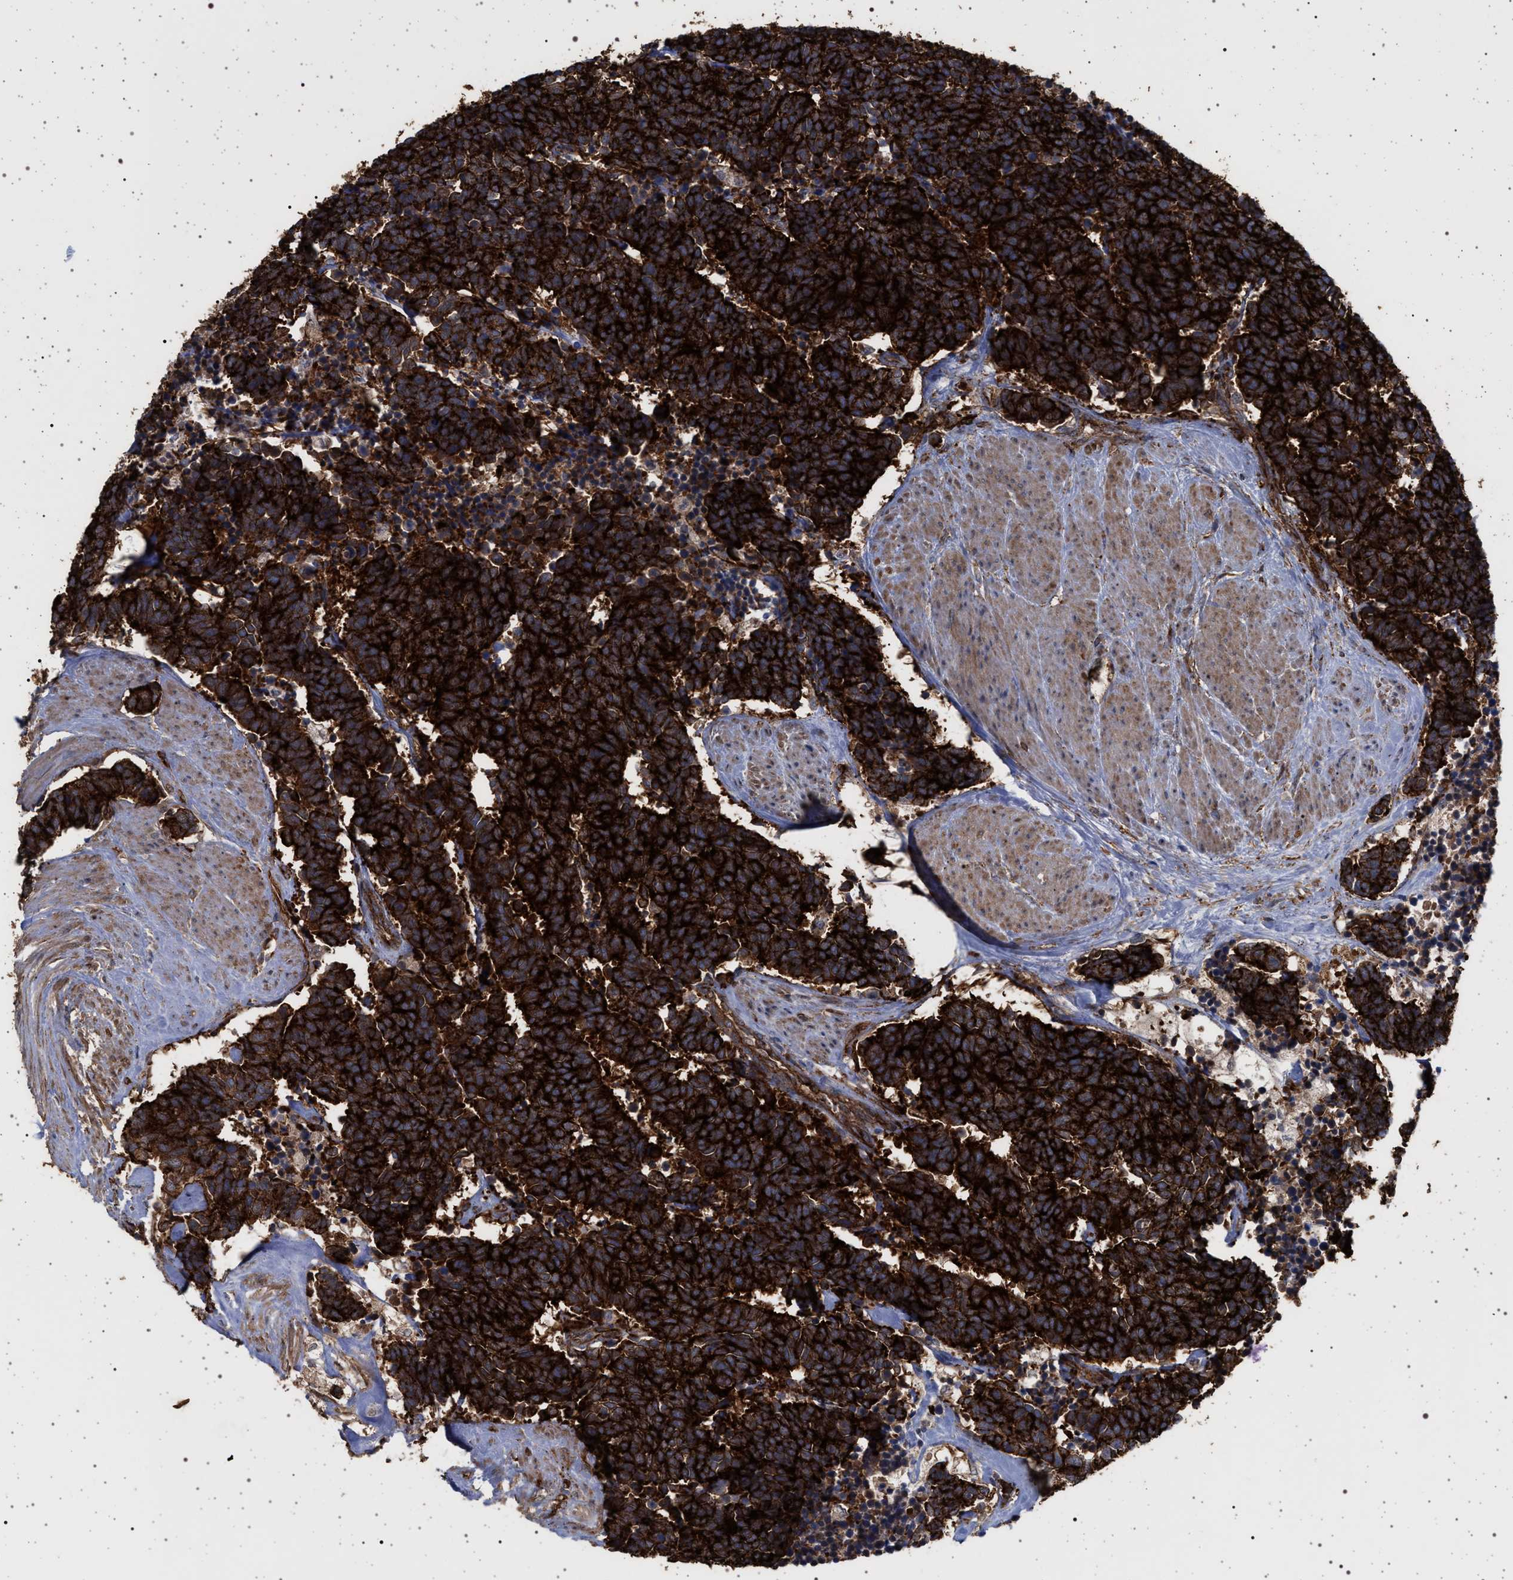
{"staining": {"intensity": "strong", "quantity": ">75%", "location": "cytoplasmic/membranous"}, "tissue": "carcinoid", "cell_type": "Tumor cells", "image_type": "cancer", "snomed": [{"axis": "morphology", "description": "Carcinoma, NOS"}, {"axis": "morphology", "description": "Carcinoid, malignant, NOS"}, {"axis": "topography", "description": "Urinary bladder"}], "caption": "A brown stain labels strong cytoplasmic/membranous positivity of a protein in malignant carcinoid tumor cells.", "gene": "IFT20", "patient": {"sex": "male", "age": 57}}